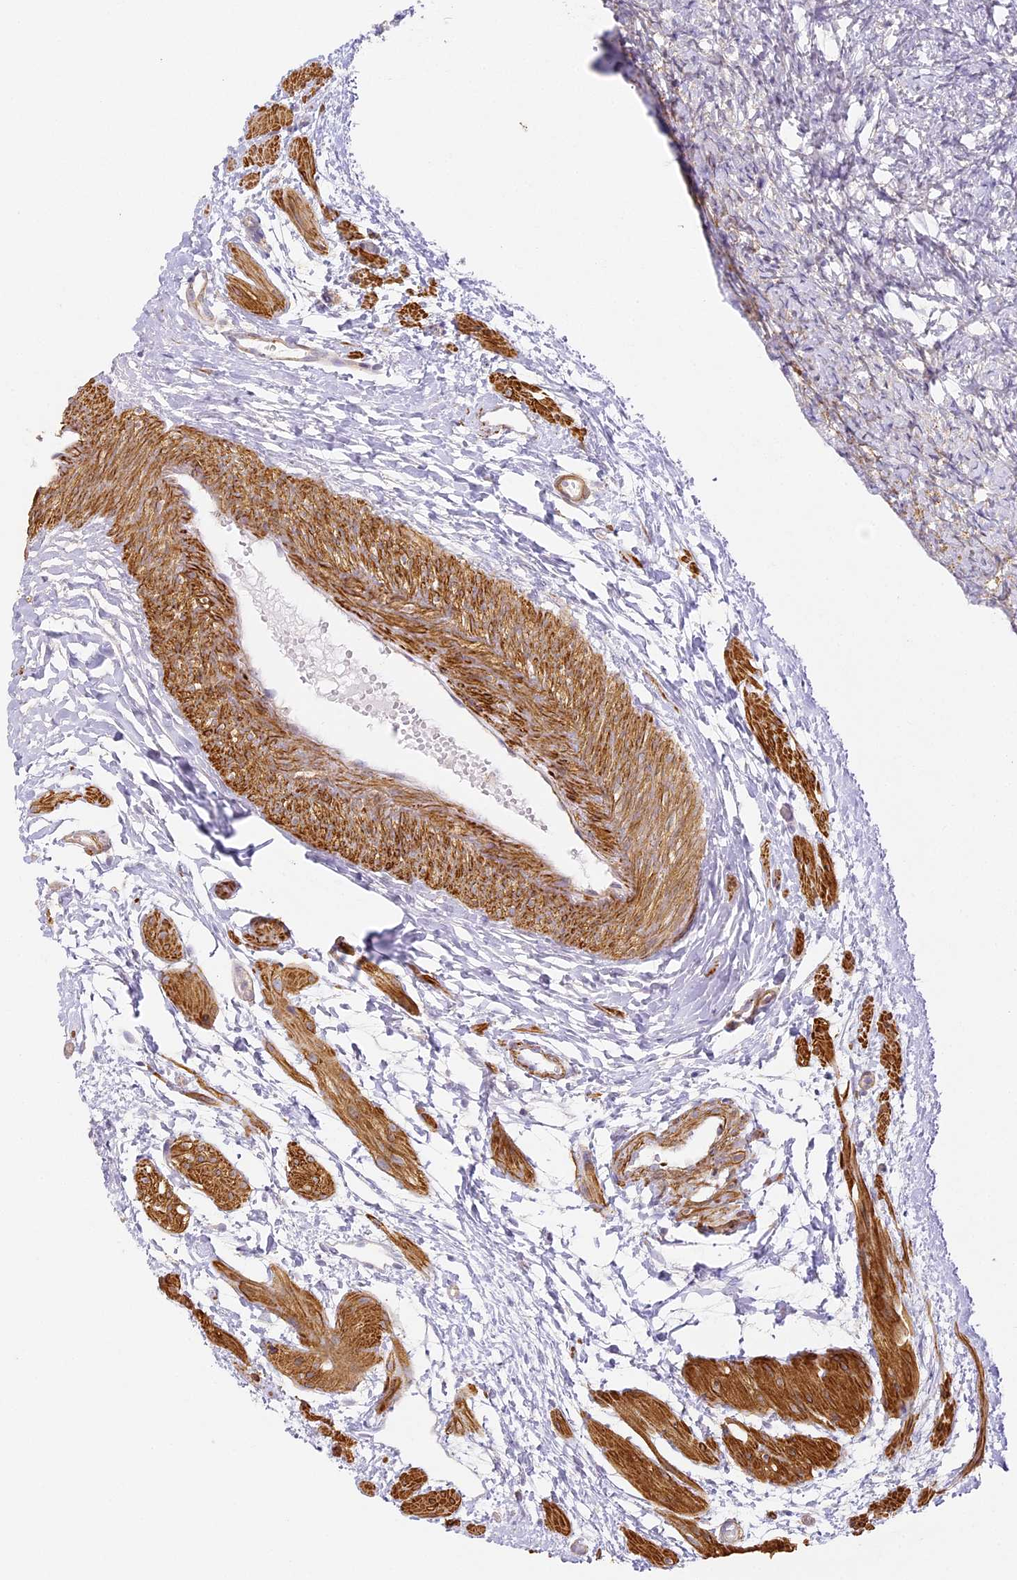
{"staining": {"intensity": "moderate", "quantity": ">75%", "location": "cytoplasmic/membranous"}, "tissue": "ovary", "cell_type": "Follicle cells", "image_type": "normal", "snomed": [{"axis": "morphology", "description": "Normal tissue, NOS"}, {"axis": "topography", "description": "Ovary"}], "caption": "A micrograph of ovary stained for a protein reveals moderate cytoplasmic/membranous brown staining in follicle cells. The protein is stained brown, and the nuclei are stained in blue (DAB (3,3'-diaminobenzidine) IHC with brightfield microscopy, high magnification).", "gene": "MED28", "patient": {"sex": "female", "age": 41}}